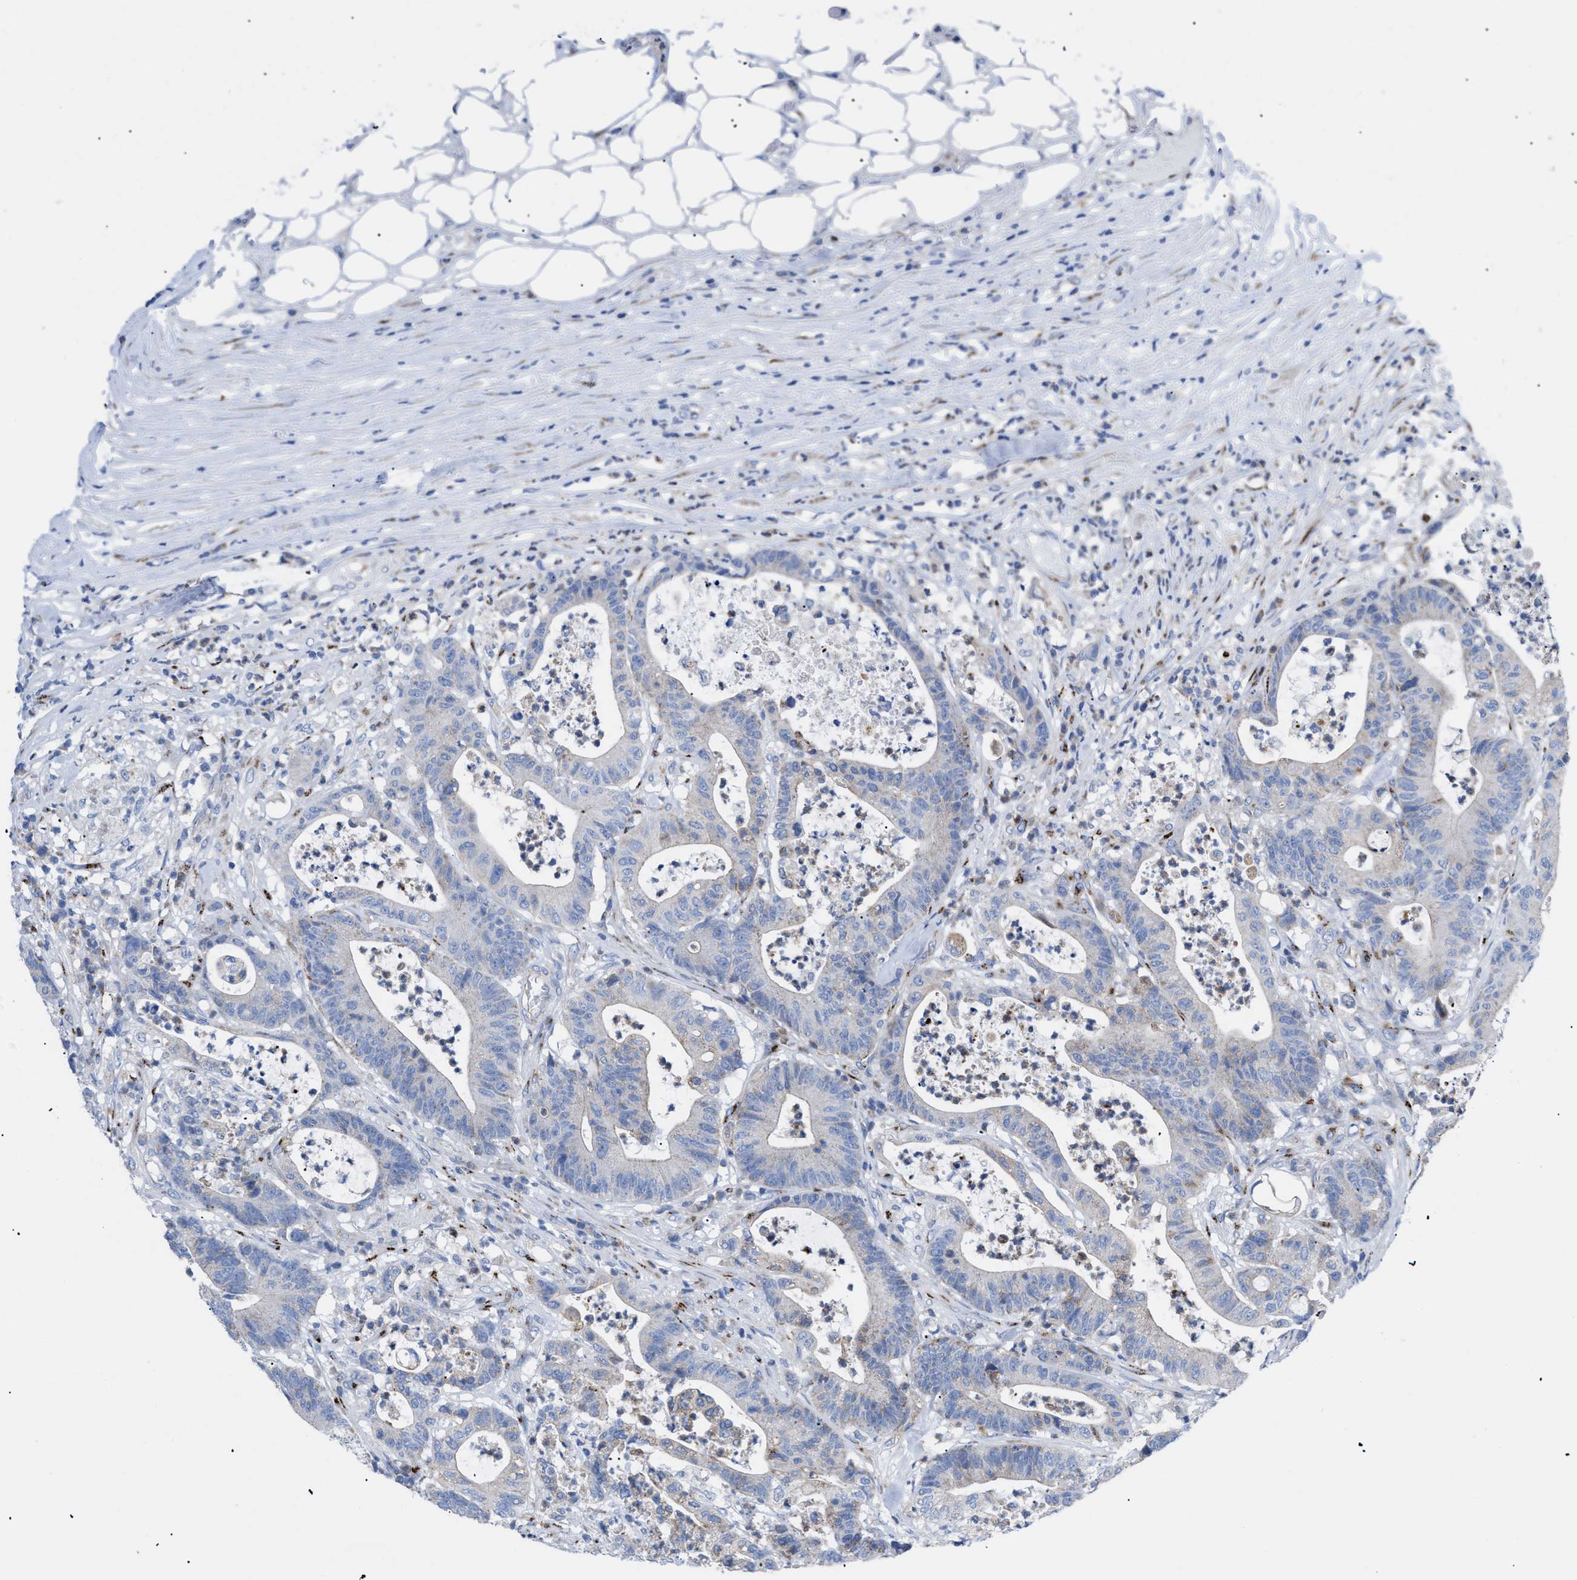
{"staining": {"intensity": "moderate", "quantity": "<25%", "location": "cytoplasmic/membranous"}, "tissue": "colorectal cancer", "cell_type": "Tumor cells", "image_type": "cancer", "snomed": [{"axis": "morphology", "description": "Adenocarcinoma, NOS"}, {"axis": "topography", "description": "Colon"}], "caption": "A micrograph showing moderate cytoplasmic/membranous expression in about <25% of tumor cells in adenocarcinoma (colorectal), as visualized by brown immunohistochemical staining.", "gene": "TMEM17", "patient": {"sex": "female", "age": 84}}